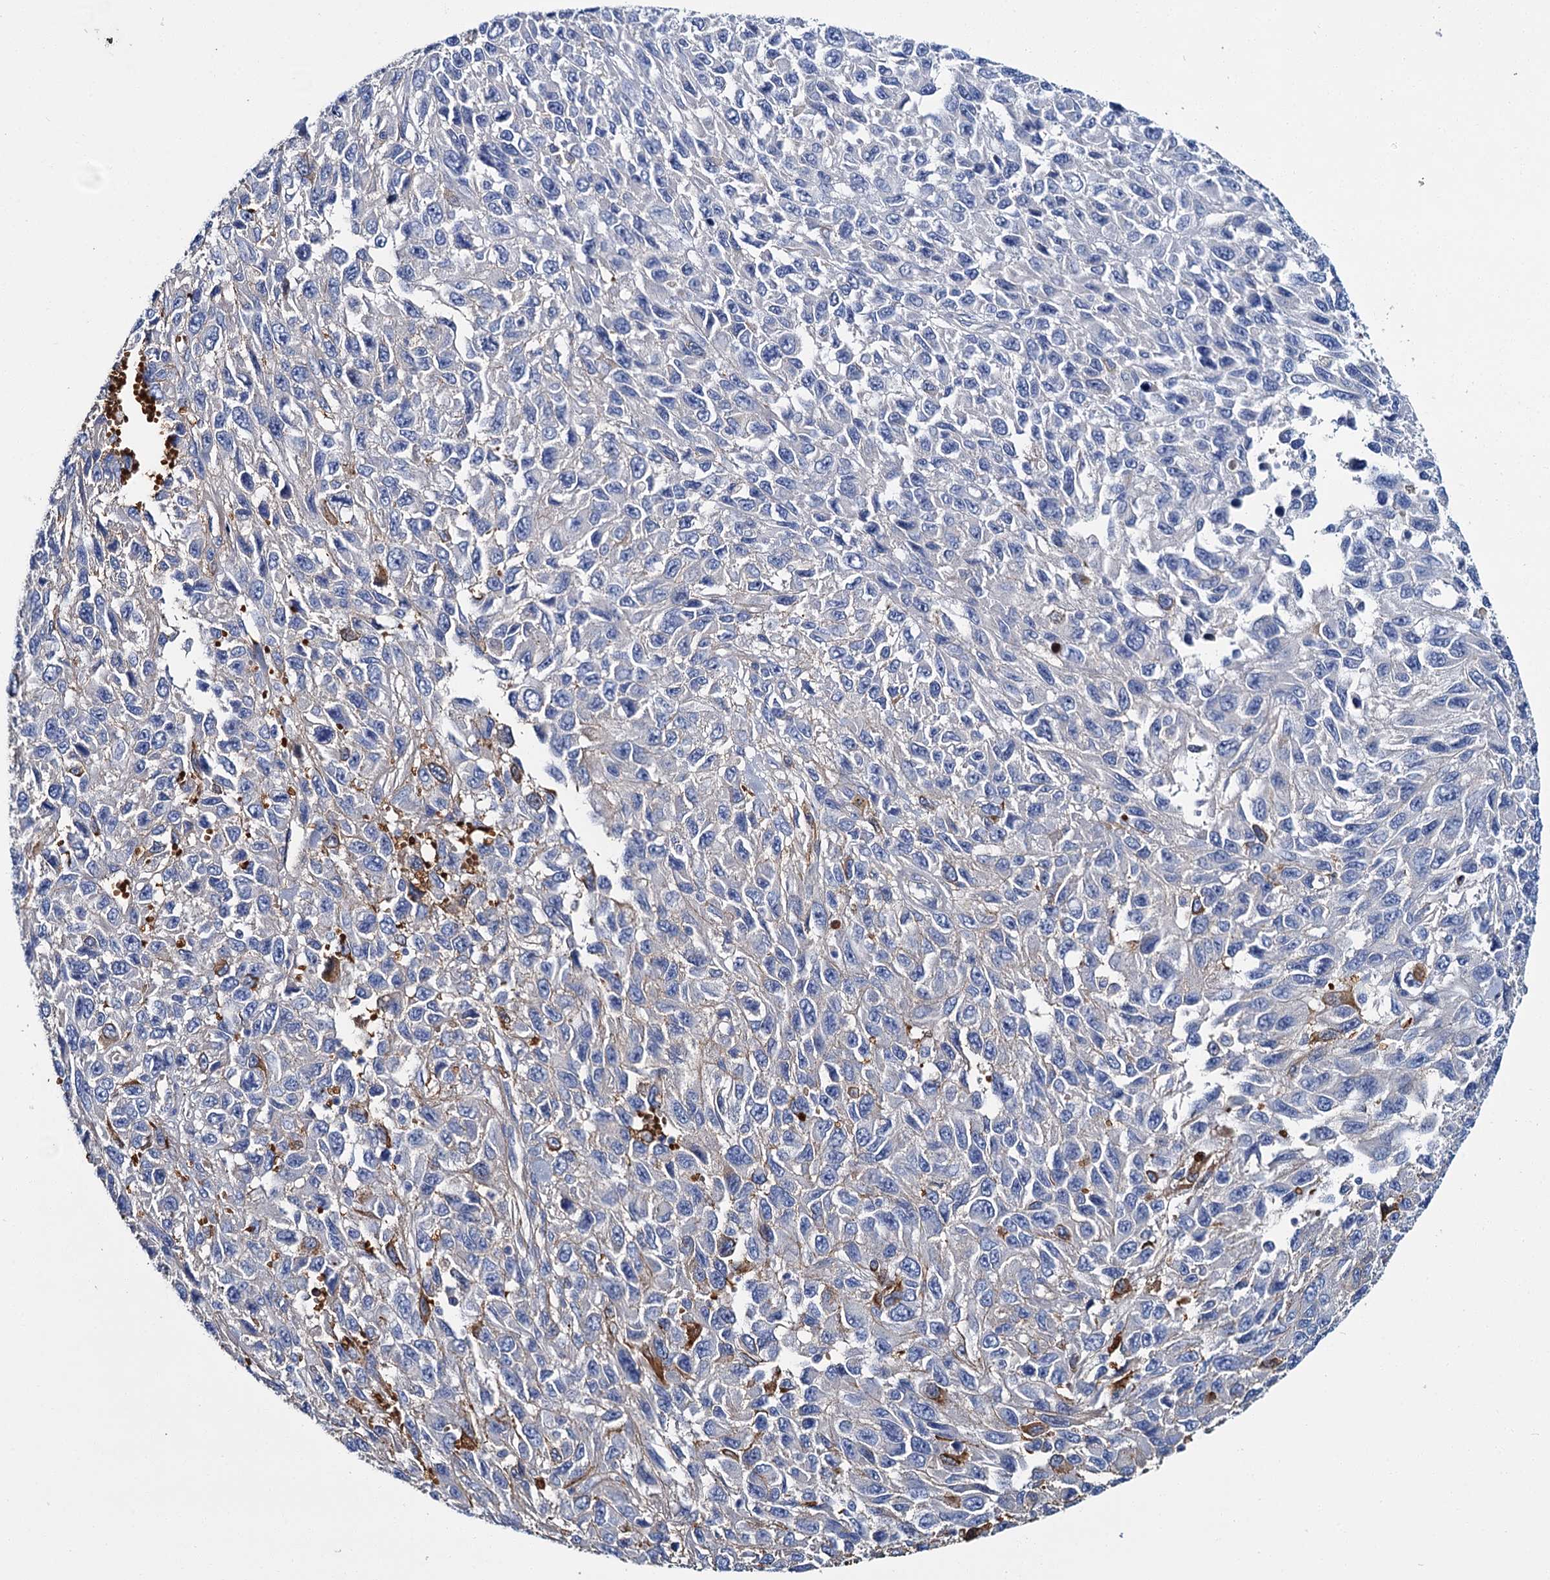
{"staining": {"intensity": "negative", "quantity": "none", "location": "none"}, "tissue": "melanoma", "cell_type": "Tumor cells", "image_type": "cancer", "snomed": [{"axis": "morphology", "description": "Normal tissue, NOS"}, {"axis": "morphology", "description": "Malignant melanoma, NOS"}, {"axis": "topography", "description": "Skin"}], "caption": "This photomicrograph is of malignant melanoma stained with IHC to label a protein in brown with the nuclei are counter-stained blue. There is no staining in tumor cells.", "gene": "ATG2A", "patient": {"sex": "female", "age": 96}}